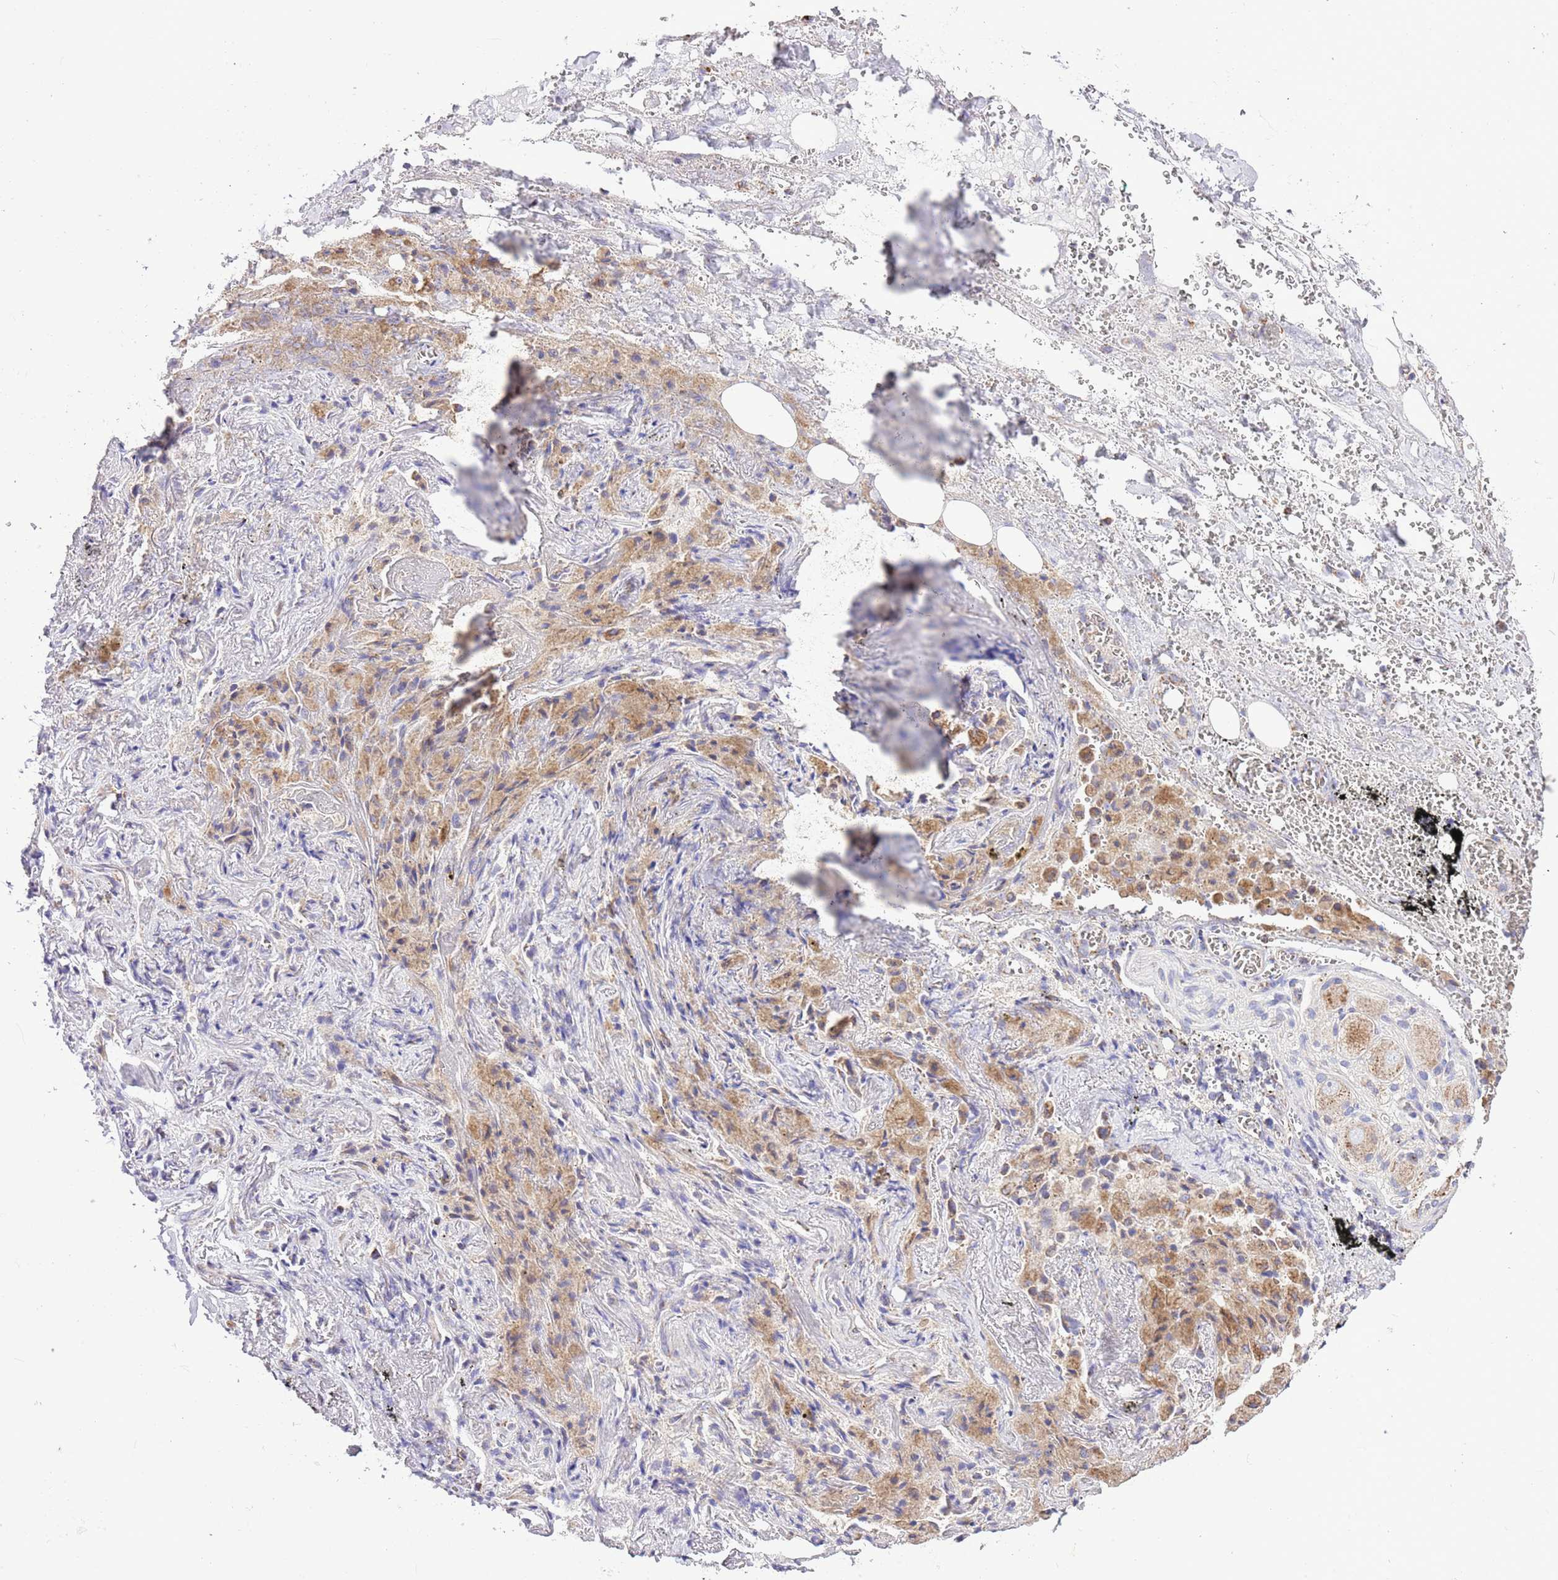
{"staining": {"intensity": "weak", "quantity": ">75%", "location": "cytoplasmic/membranous"}, "tissue": "adipose tissue", "cell_type": "Adipocytes", "image_type": "normal", "snomed": [{"axis": "morphology", "description": "Normal tissue, NOS"}, {"axis": "topography", "description": "Cartilage tissue"}], "caption": "DAB (3,3'-diaminobenzidine) immunohistochemical staining of unremarkable human adipose tissue displays weak cytoplasmic/membranous protein positivity in about >75% of adipocytes.", "gene": "TEKTIP1", "patient": {"sex": "male", "age": 66}}